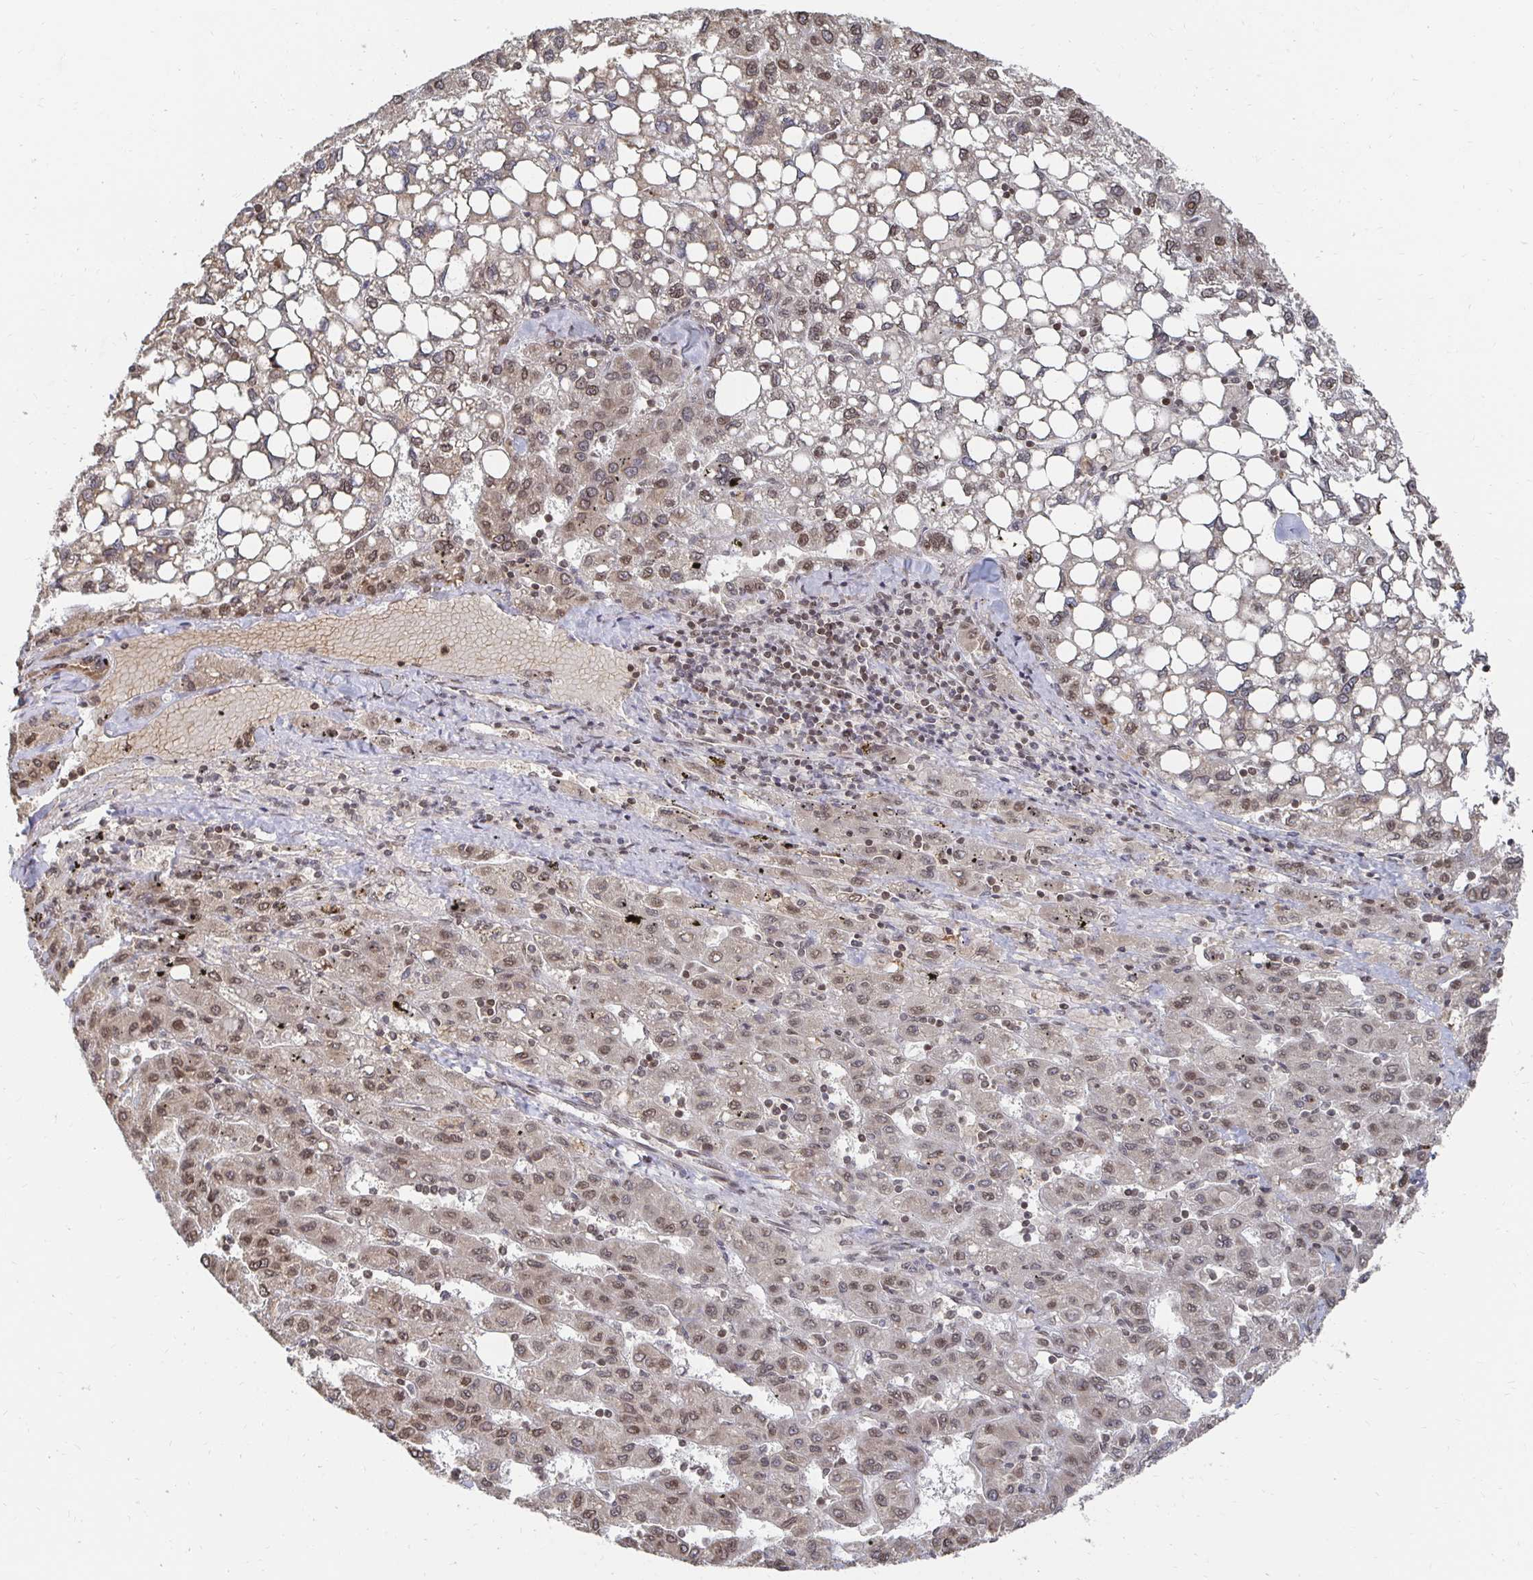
{"staining": {"intensity": "moderate", "quantity": "25%-75%", "location": "nuclear"}, "tissue": "liver cancer", "cell_type": "Tumor cells", "image_type": "cancer", "snomed": [{"axis": "morphology", "description": "Carcinoma, Hepatocellular, NOS"}, {"axis": "topography", "description": "Liver"}], "caption": "An image showing moderate nuclear positivity in approximately 25%-75% of tumor cells in liver cancer (hepatocellular carcinoma), as visualized by brown immunohistochemical staining.", "gene": "GTF3C6", "patient": {"sex": "female", "age": 82}}